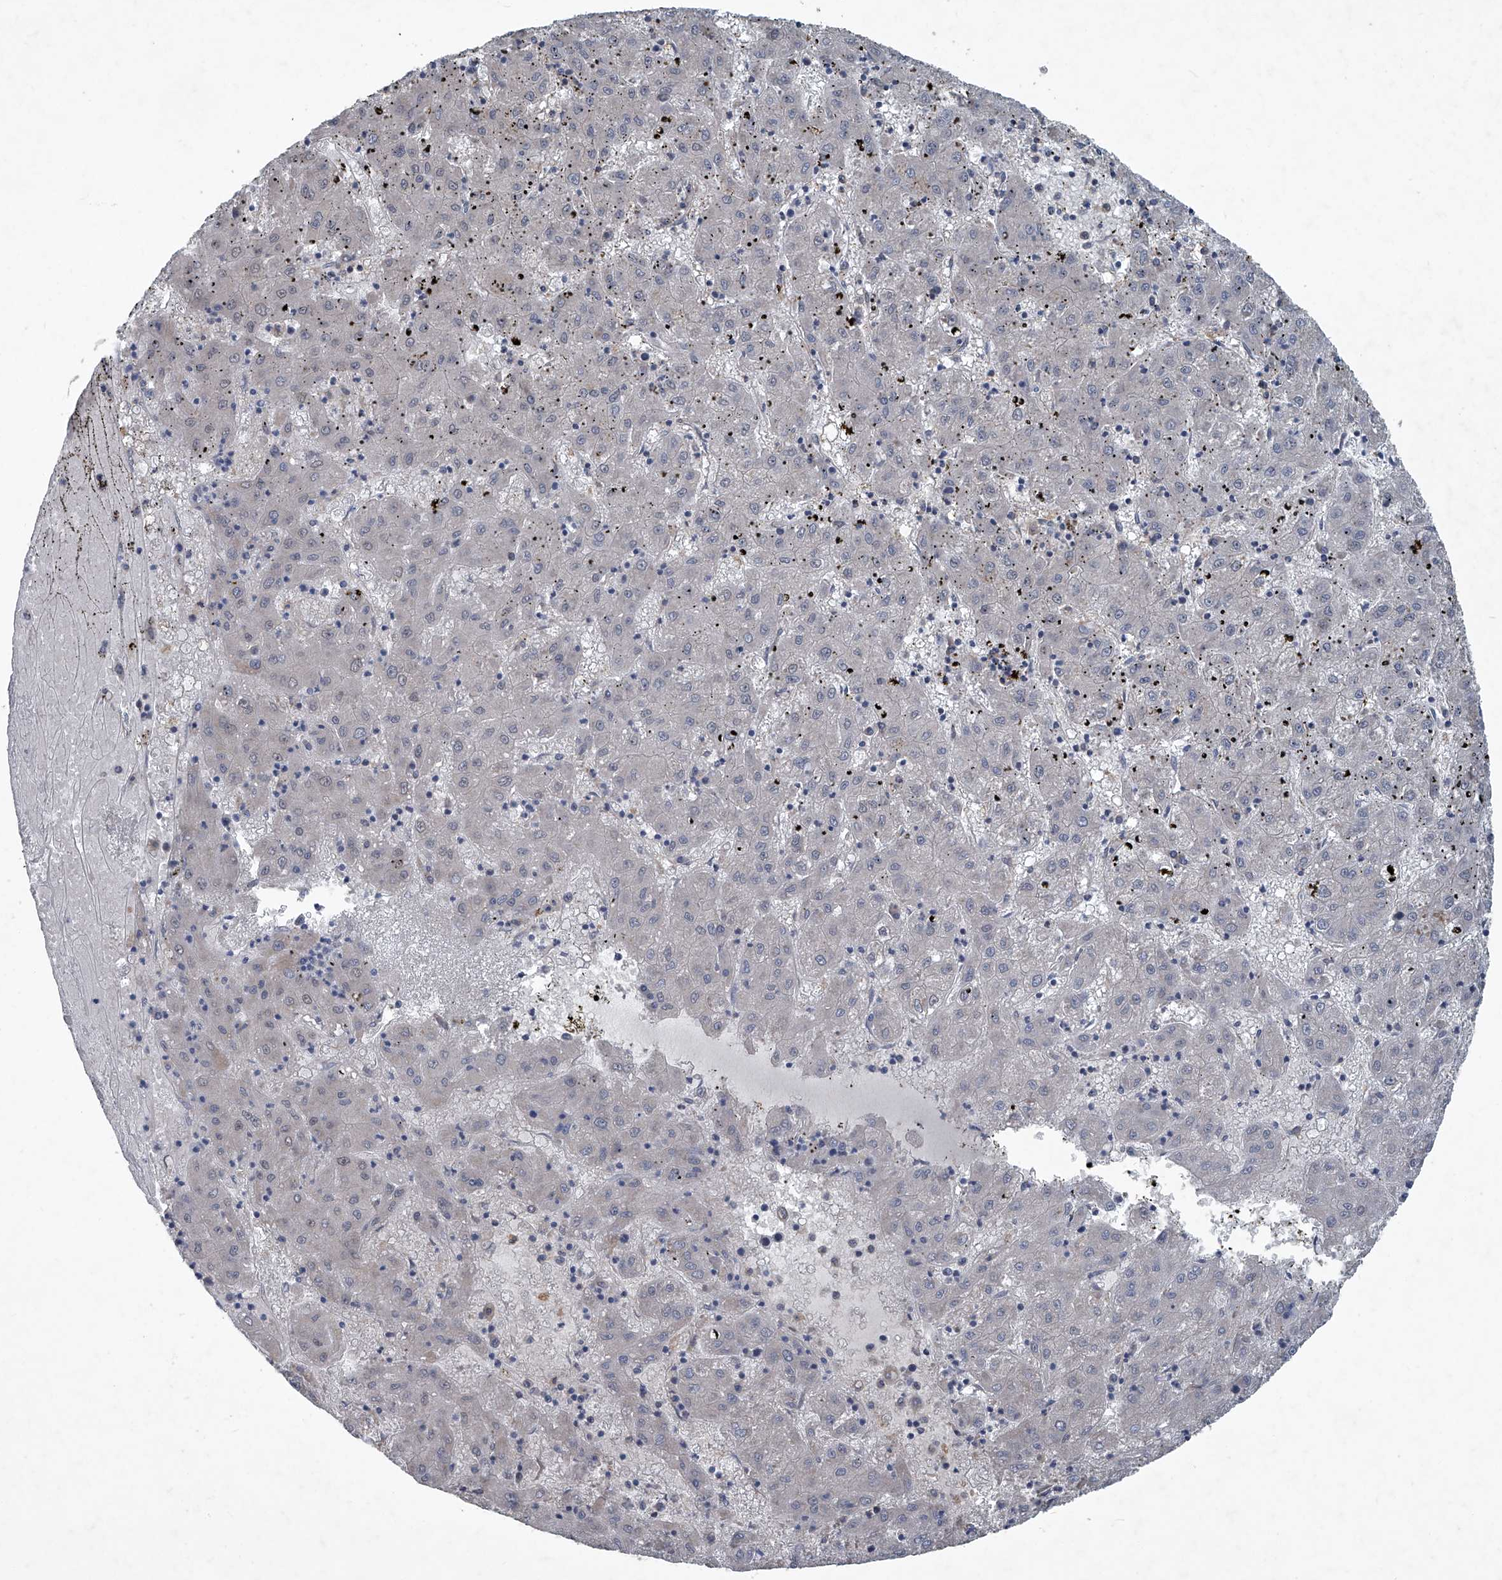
{"staining": {"intensity": "negative", "quantity": "none", "location": "none"}, "tissue": "liver cancer", "cell_type": "Tumor cells", "image_type": "cancer", "snomed": [{"axis": "morphology", "description": "Carcinoma, Hepatocellular, NOS"}, {"axis": "topography", "description": "Liver"}], "caption": "The photomicrograph displays no staining of tumor cells in liver cancer.", "gene": "ANKRD34A", "patient": {"sex": "male", "age": 72}}